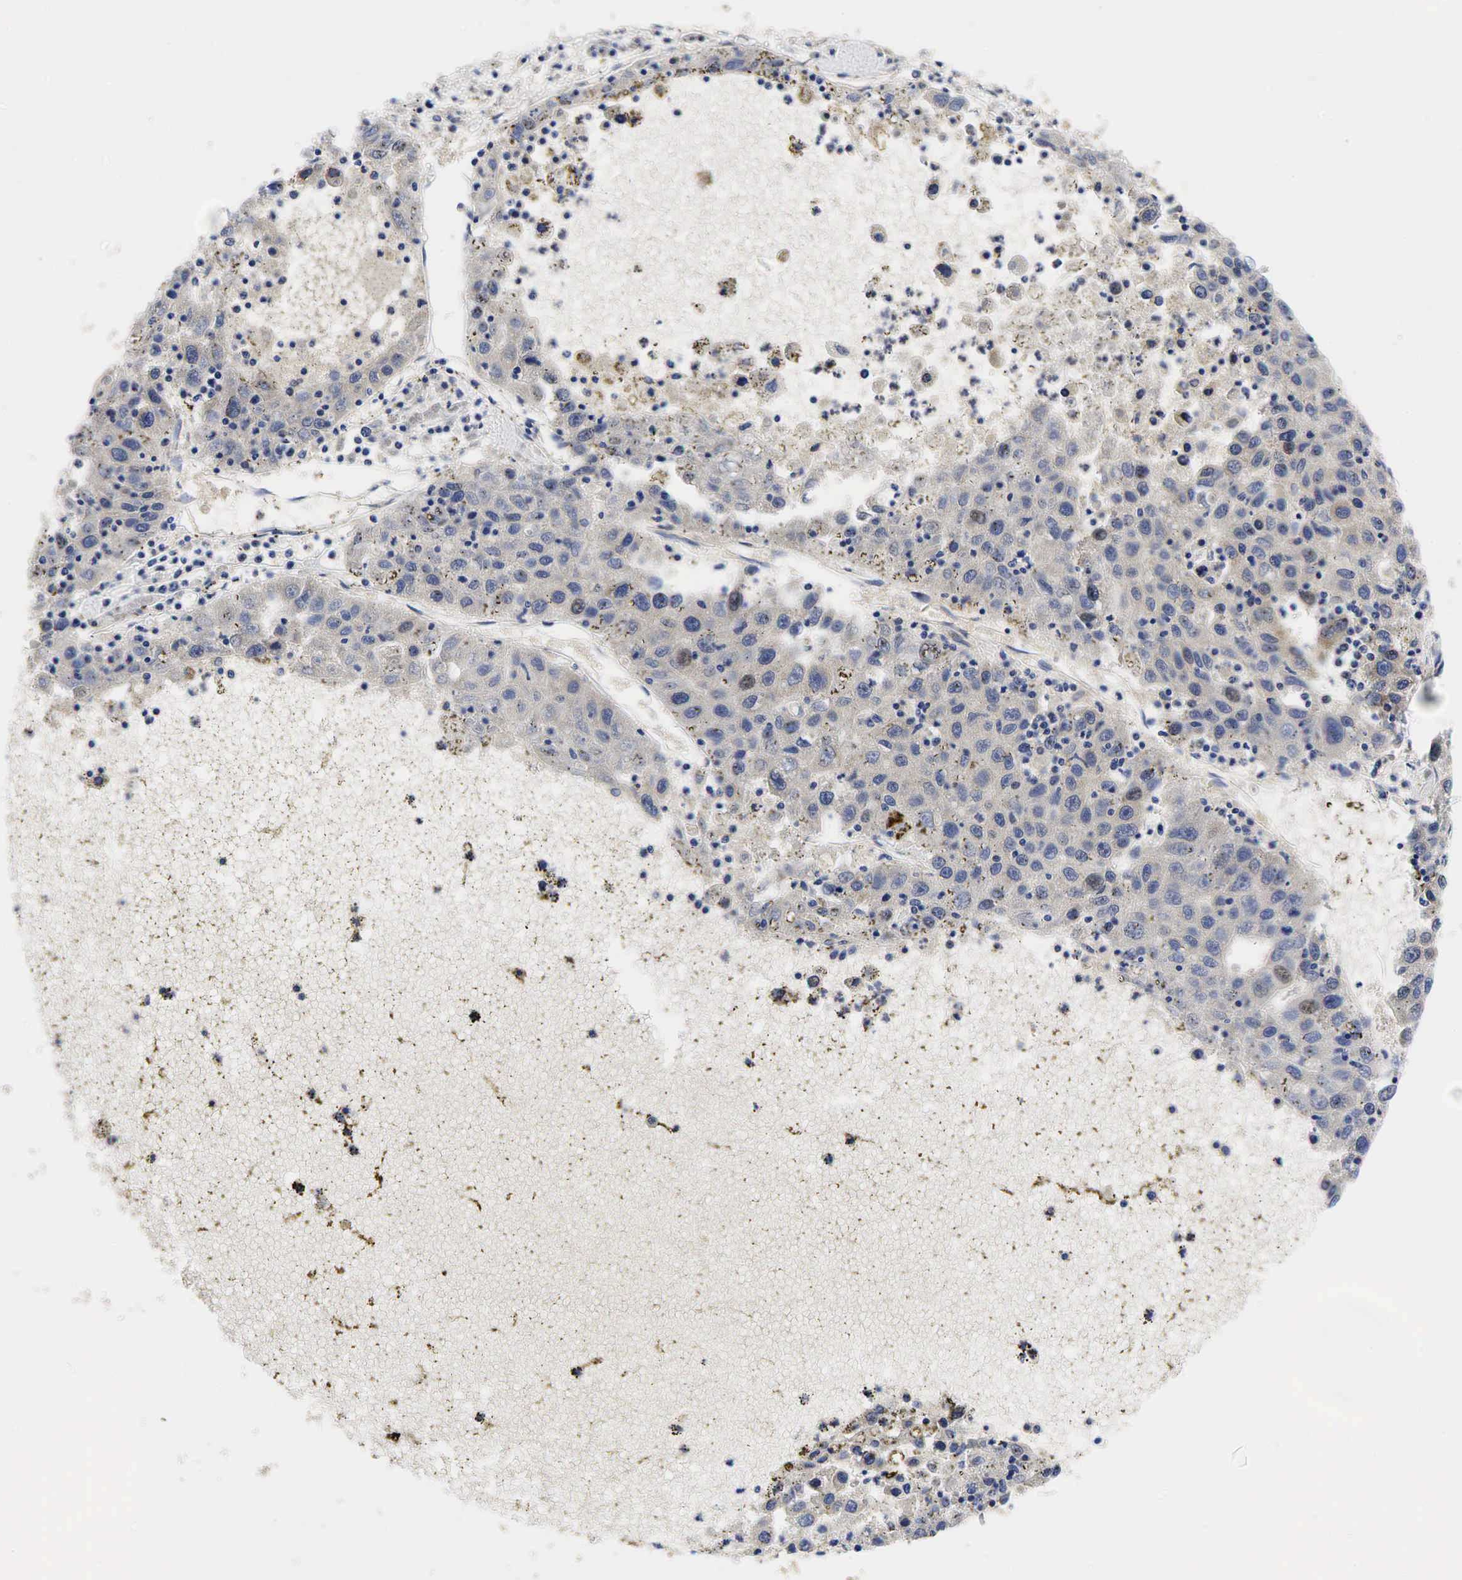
{"staining": {"intensity": "weak", "quantity": "<25%", "location": "nuclear"}, "tissue": "liver cancer", "cell_type": "Tumor cells", "image_type": "cancer", "snomed": [{"axis": "morphology", "description": "Carcinoma, Hepatocellular, NOS"}, {"axis": "topography", "description": "Liver"}], "caption": "IHC of human liver cancer shows no expression in tumor cells.", "gene": "CCND1", "patient": {"sex": "male", "age": 49}}